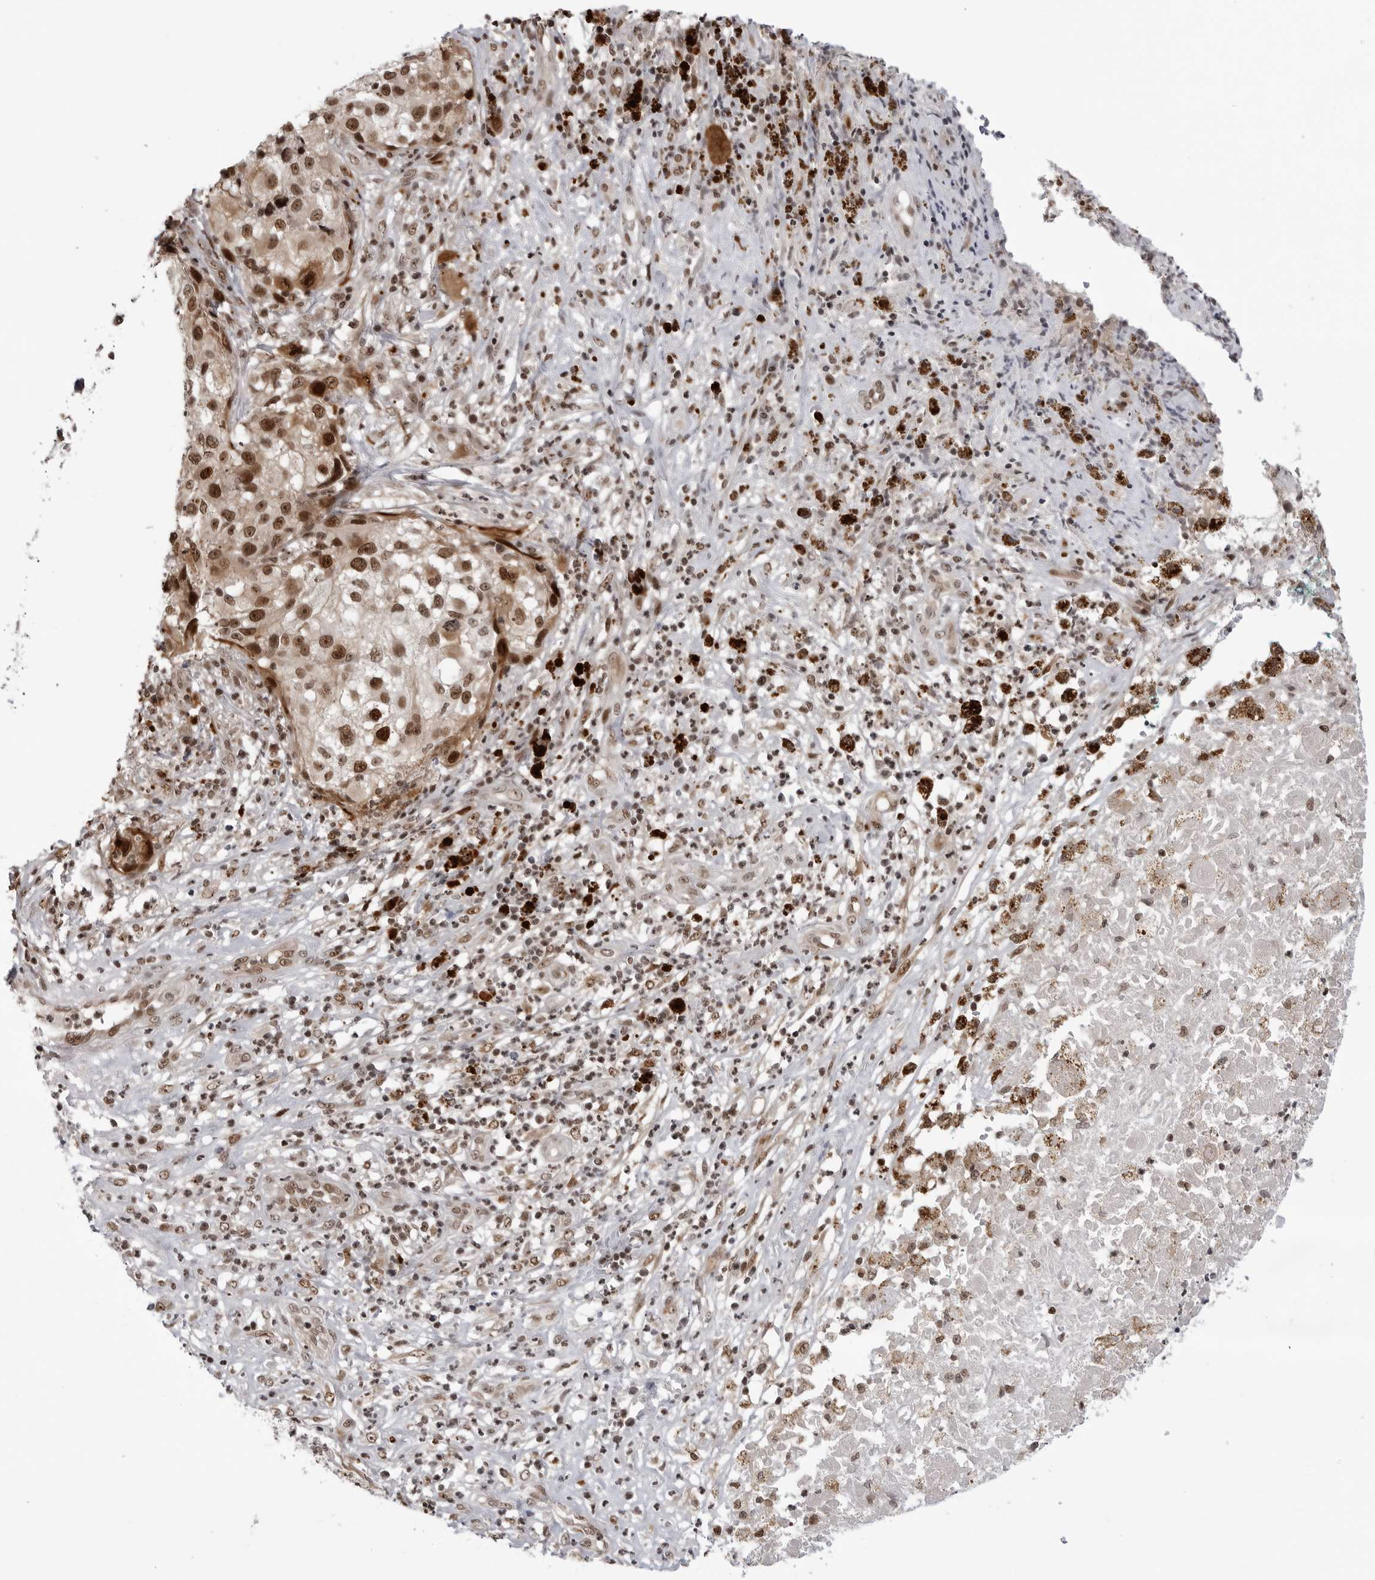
{"staining": {"intensity": "strong", "quantity": ">75%", "location": "nuclear"}, "tissue": "melanoma", "cell_type": "Tumor cells", "image_type": "cancer", "snomed": [{"axis": "morphology", "description": "Necrosis, NOS"}, {"axis": "morphology", "description": "Malignant melanoma, NOS"}, {"axis": "topography", "description": "Skin"}], "caption": "High-magnification brightfield microscopy of malignant melanoma stained with DAB (3,3'-diaminobenzidine) (brown) and counterstained with hematoxylin (blue). tumor cells exhibit strong nuclear expression is seen in about>75% of cells.", "gene": "TRIM66", "patient": {"sex": "female", "age": 87}}